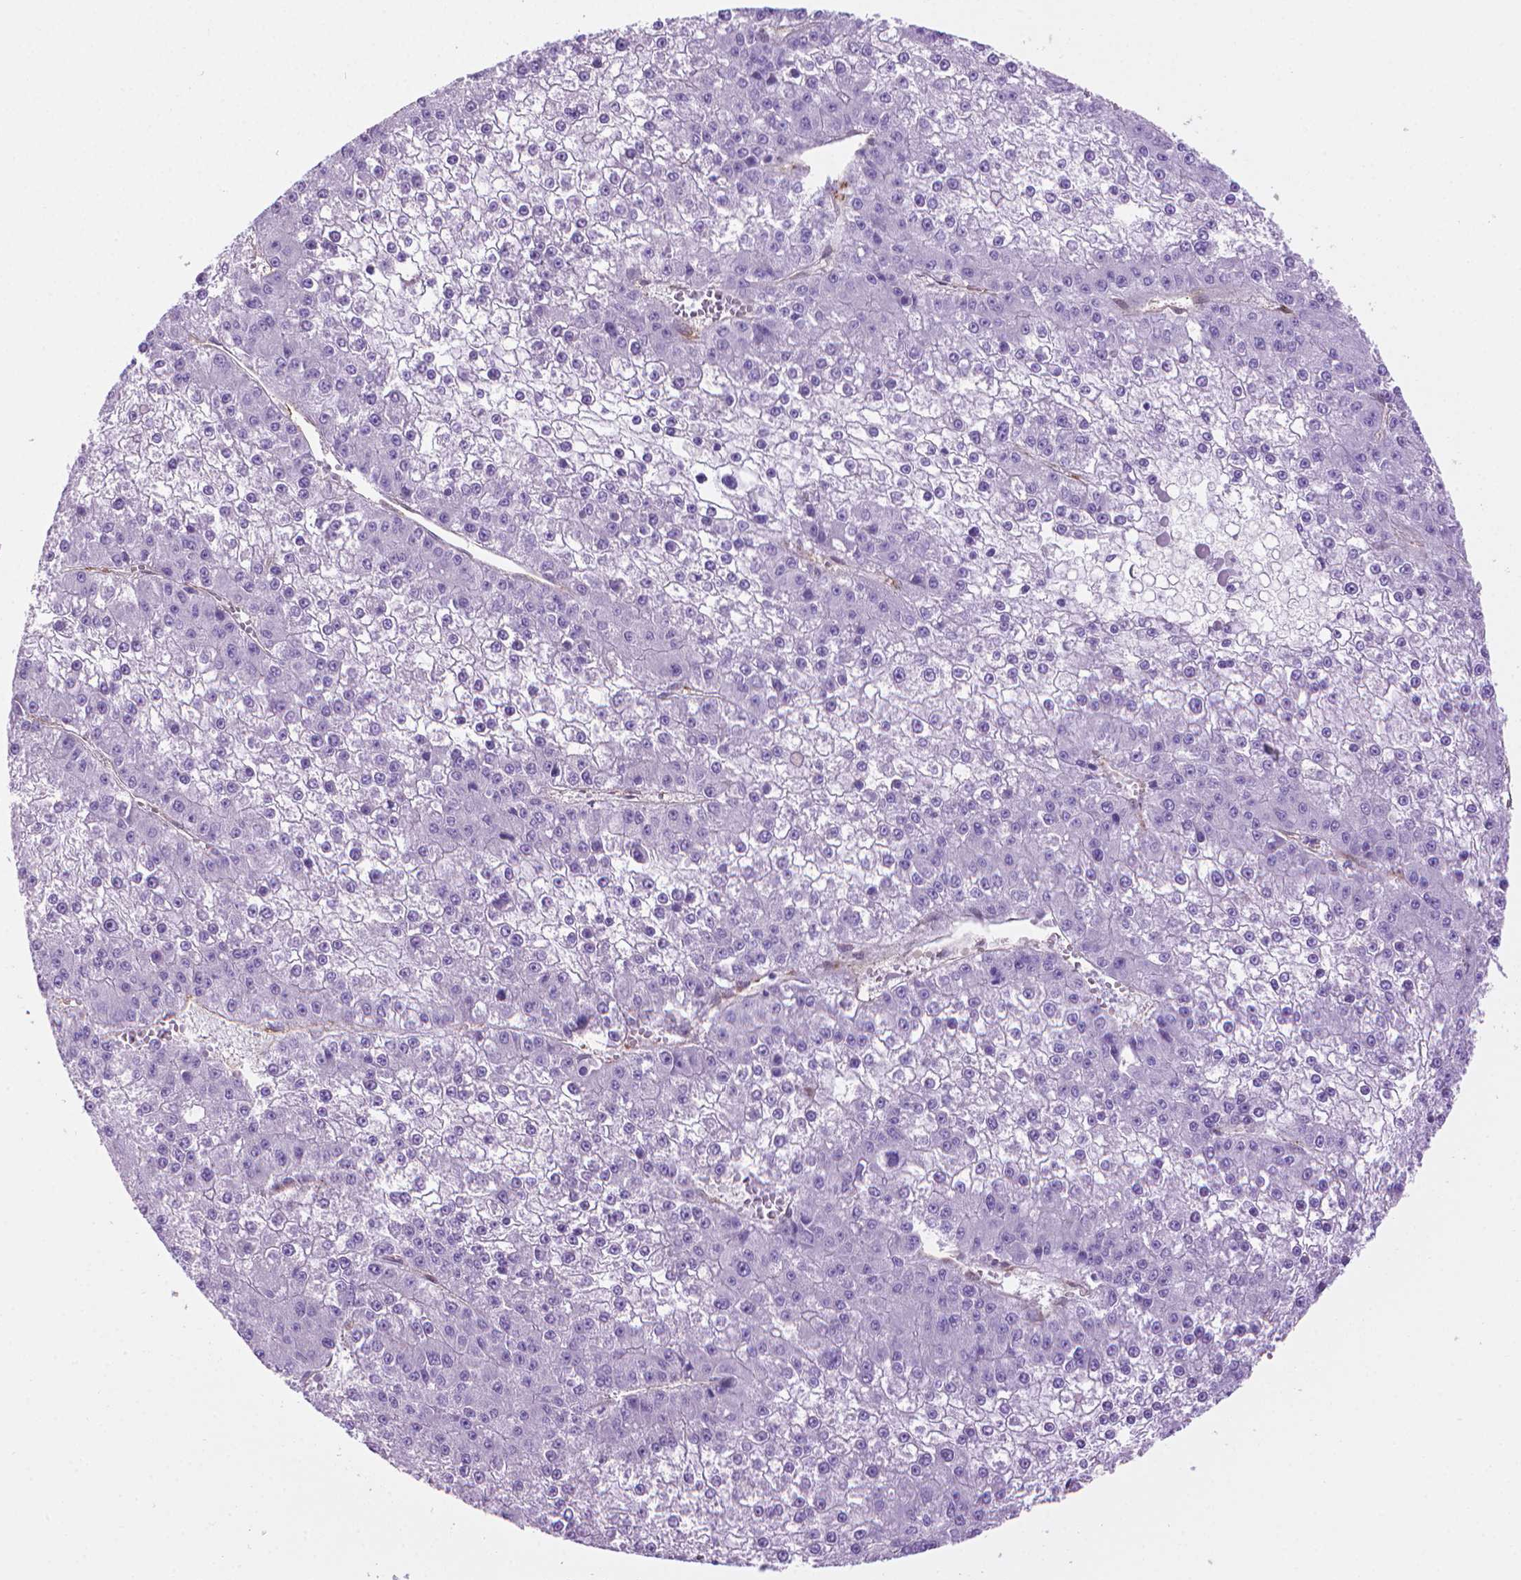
{"staining": {"intensity": "negative", "quantity": "none", "location": "none"}, "tissue": "liver cancer", "cell_type": "Tumor cells", "image_type": "cancer", "snomed": [{"axis": "morphology", "description": "Carcinoma, Hepatocellular, NOS"}, {"axis": "topography", "description": "Liver"}], "caption": "DAB (3,3'-diaminobenzidine) immunohistochemical staining of liver hepatocellular carcinoma exhibits no significant staining in tumor cells.", "gene": "CLIC4", "patient": {"sex": "female", "age": 73}}